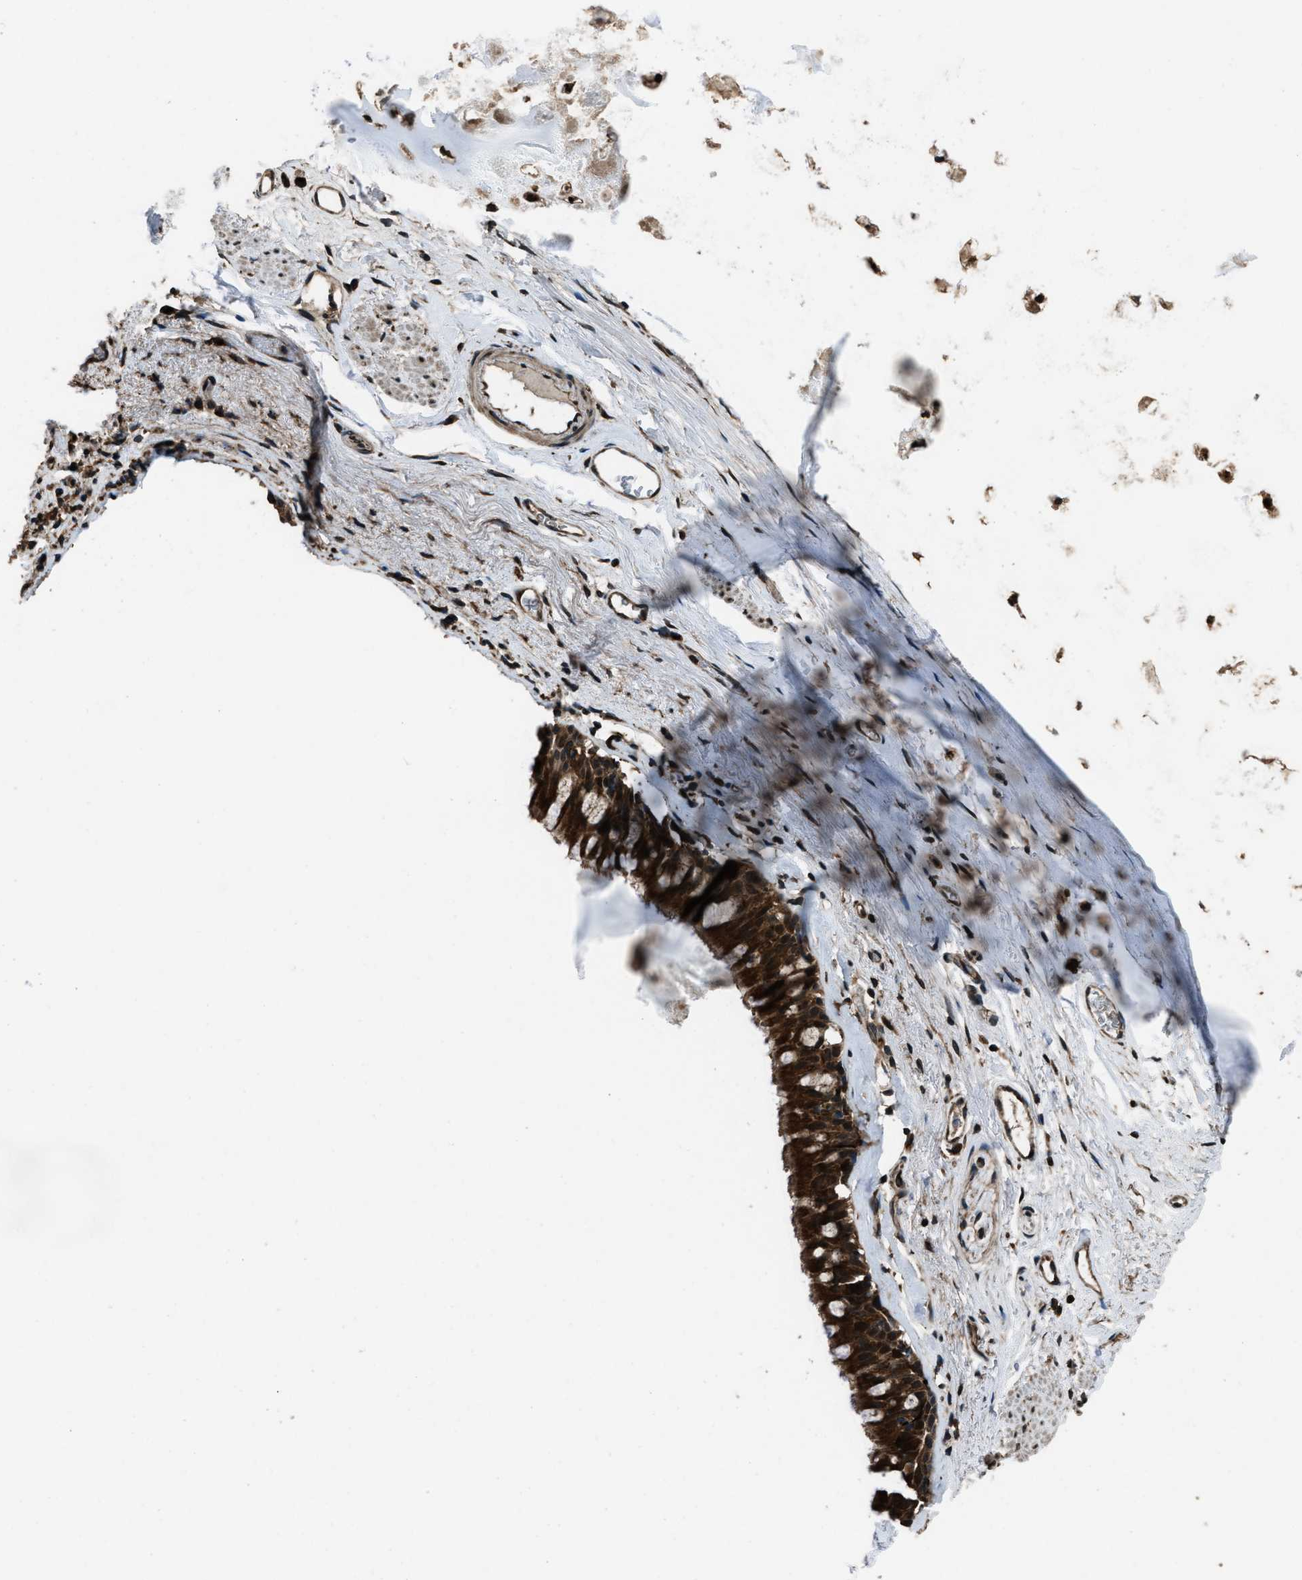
{"staining": {"intensity": "strong", "quantity": ">75%", "location": "cytoplasmic/membranous,nuclear"}, "tissue": "bronchus", "cell_type": "Respiratory epithelial cells", "image_type": "normal", "snomed": [{"axis": "morphology", "description": "Normal tissue, NOS"}, {"axis": "topography", "description": "Cartilage tissue"}, {"axis": "topography", "description": "Bronchus"}], "caption": "Immunohistochemical staining of normal bronchus displays >75% levels of strong cytoplasmic/membranous,nuclear protein staining in approximately >75% of respiratory epithelial cells. The staining was performed using DAB (3,3'-diaminobenzidine), with brown indicating positive protein expression. Nuclei are stained blue with hematoxylin.", "gene": "TRIM4", "patient": {"sex": "female", "age": 53}}